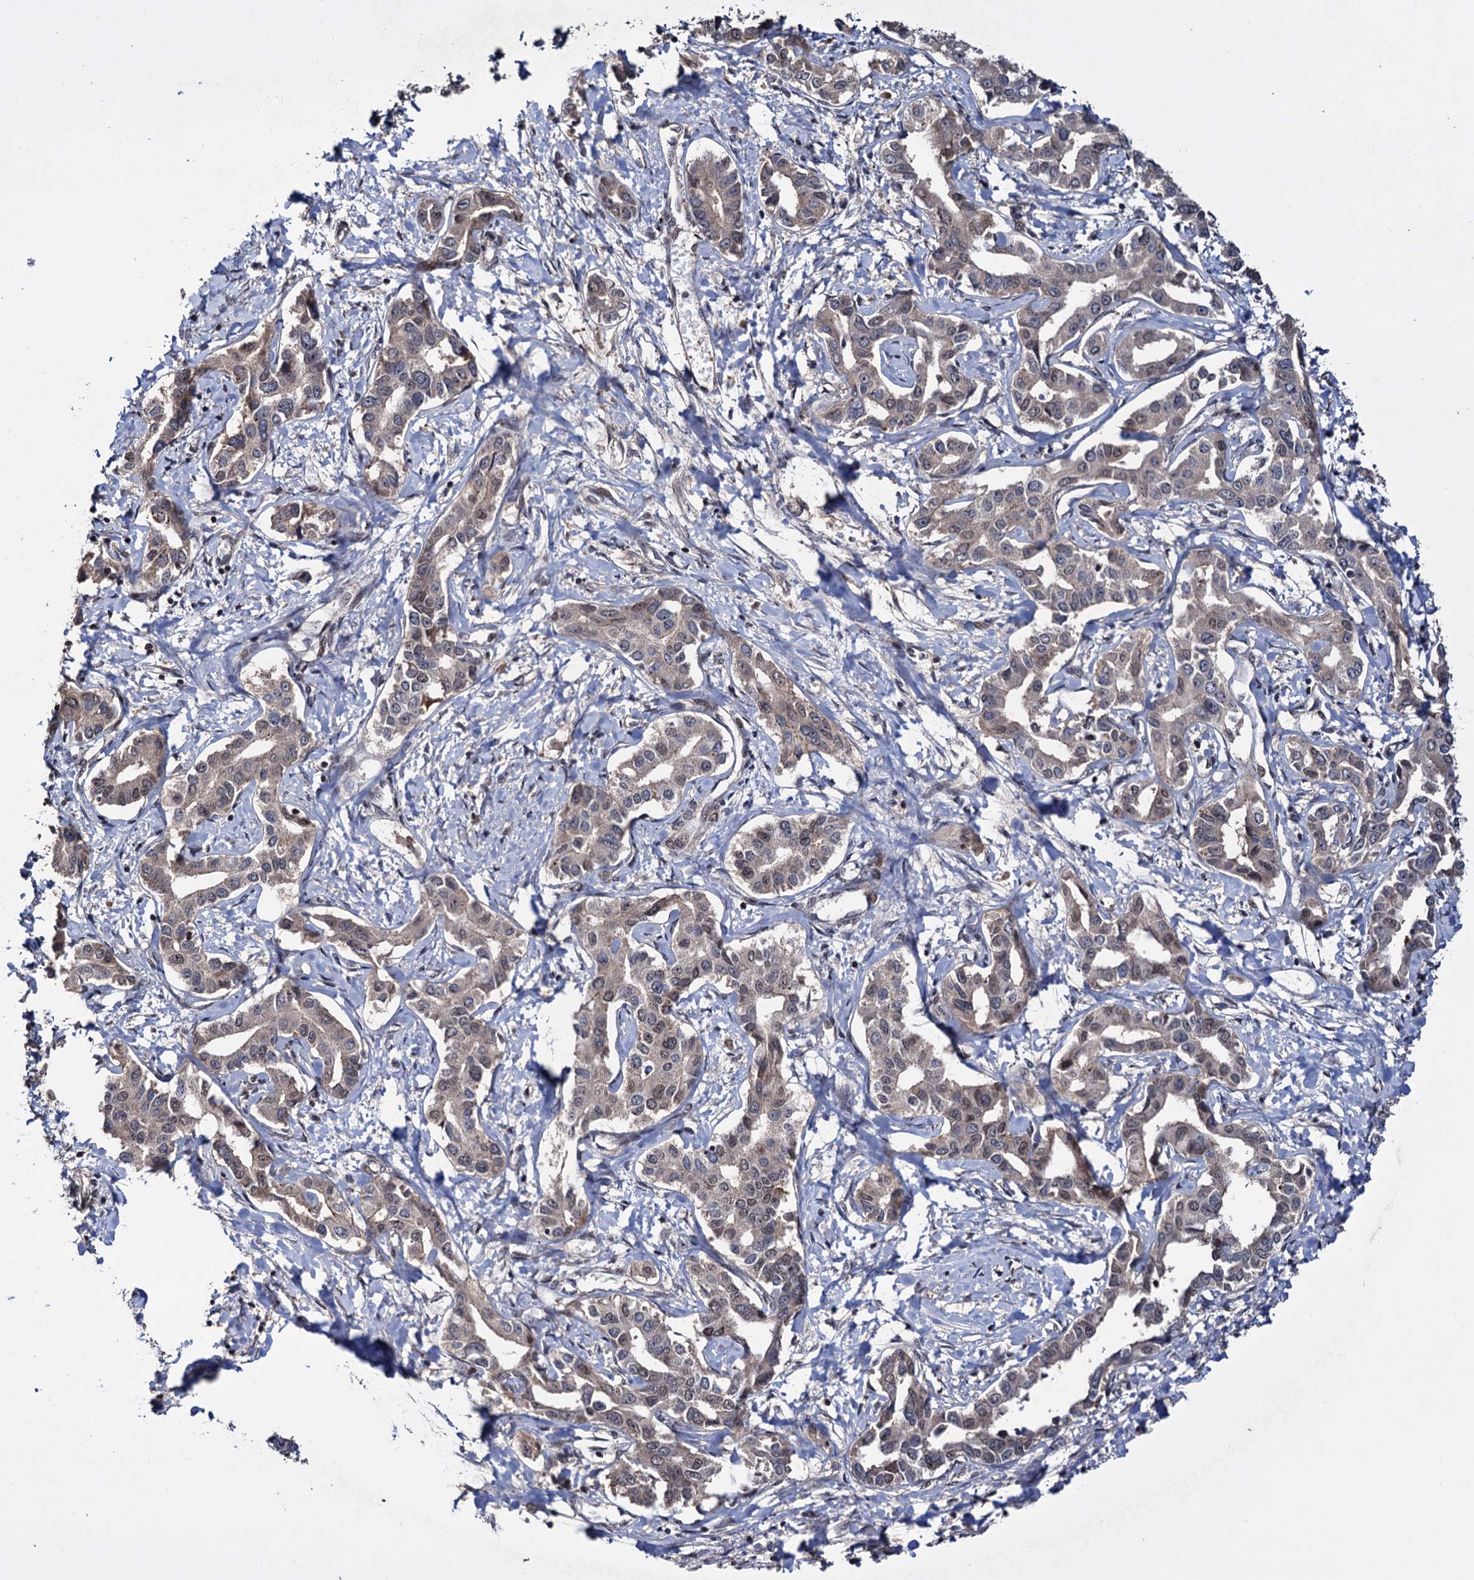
{"staining": {"intensity": "weak", "quantity": ">75%", "location": "cytoplasmic/membranous"}, "tissue": "liver cancer", "cell_type": "Tumor cells", "image_type": "cancer", "snomed": [{"axis": "morphology", "description": "Cholangiocarcinoma"}, {"axis": "topography", "description": "Liver"}], "caption": "Human liver cancer (cholangiocarcinoma) stained with a brown dye shows weak cytoplasmic/membranous positive staining in about >75% of tumor cells.", "gene": "KLF5", "patient": {"sex": "male", "age": 59}}